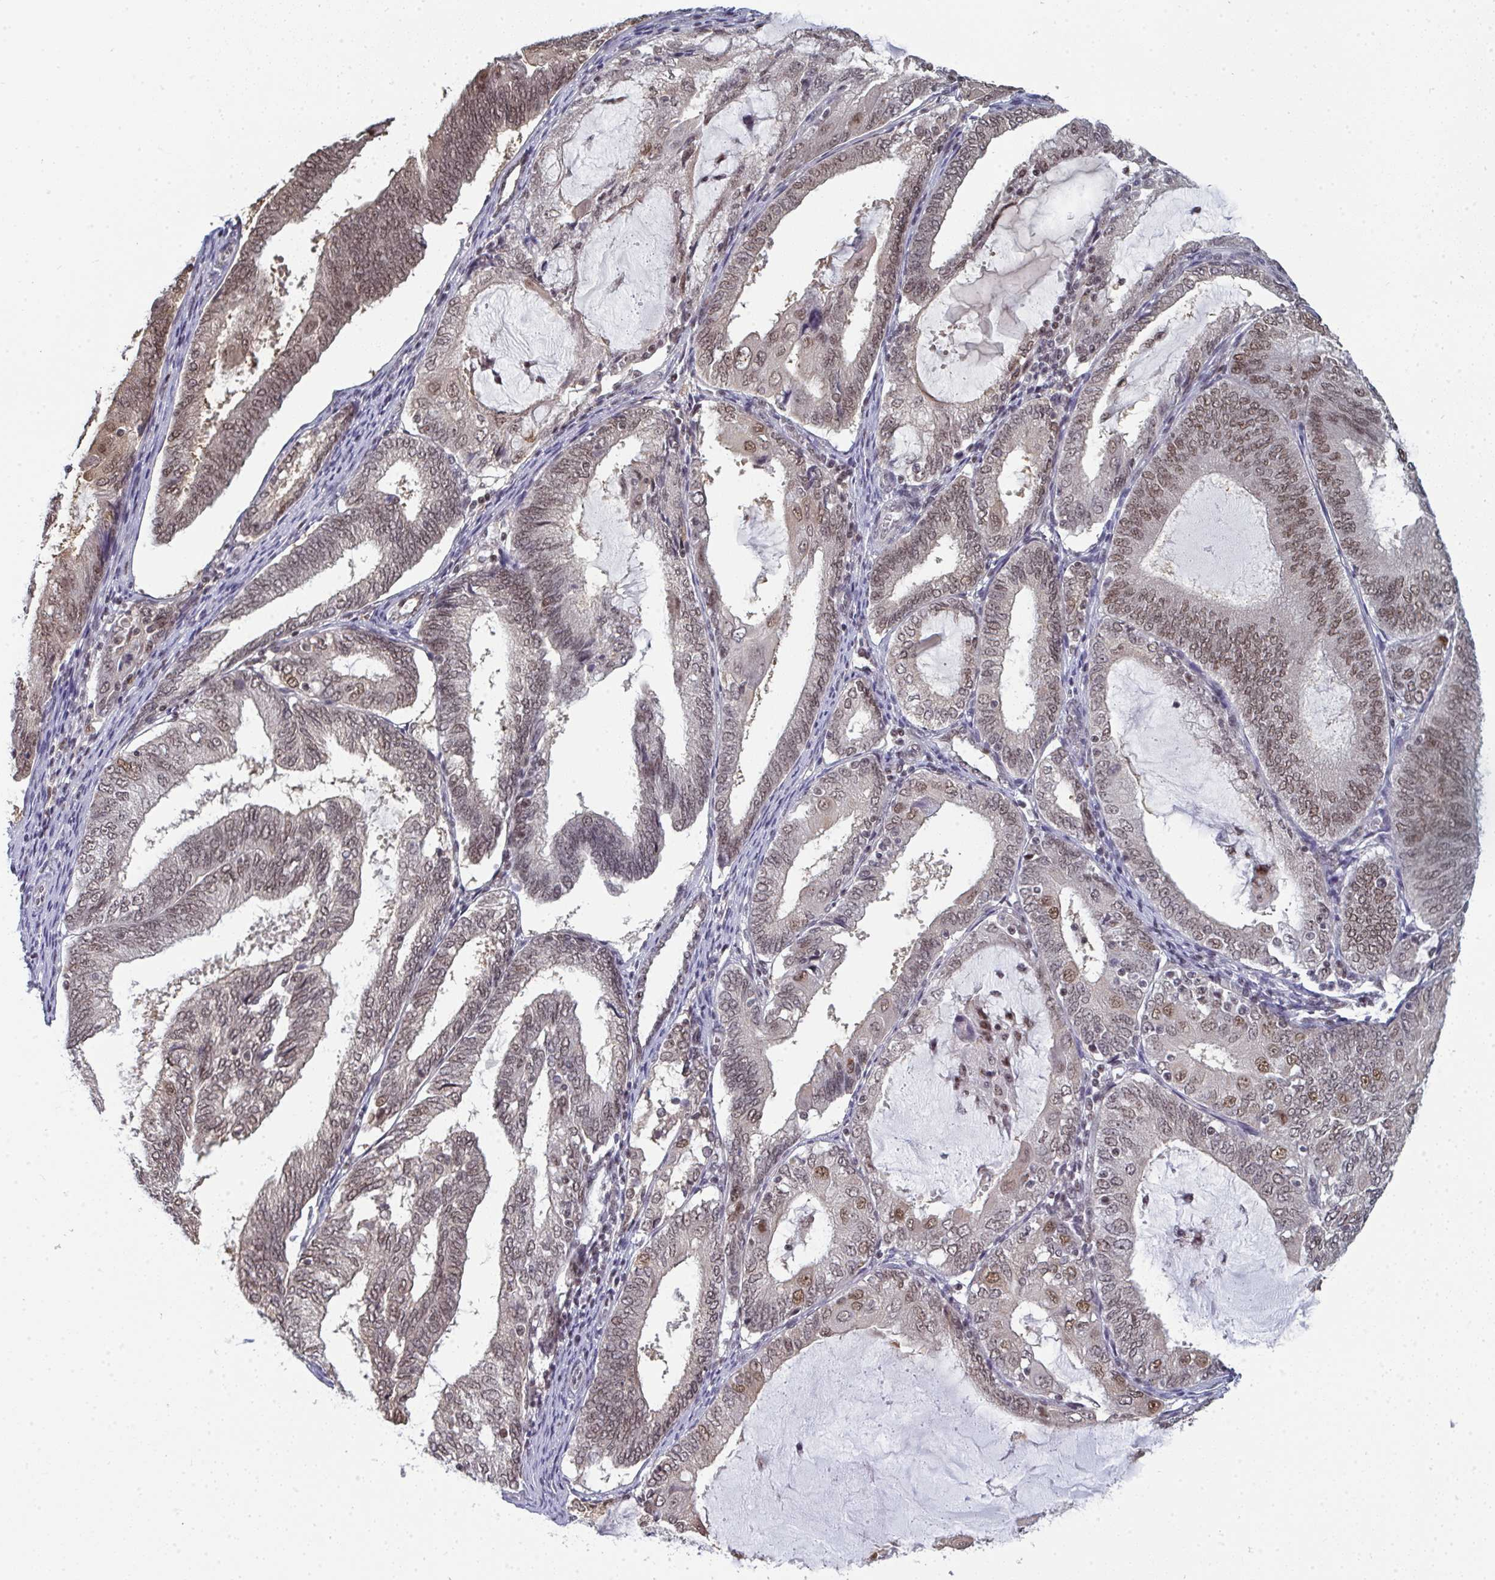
{"staining": {"intensity": "moderate", "quantity": "25%-75%", "location": "nuclear"}, "tissue": "endometrial cancer", "cell_type": "Tumor cells", "image_type": "cancer", "snomed": [{"axis": "morphology", "description": "Adenocarcinoma, NOS"}, {"axis": "topography", "description": "Endometrium"}], "caption": "Immunohistochemistry (DAB) staining of adenocarcinoma (endometrial) shows moderate nuclear protein expression in approximately 25%-75% of tumor cells. Nuclei are stained in blue.", "gene": "ATF1", "patient": {"sex": "female", "age": 81}}